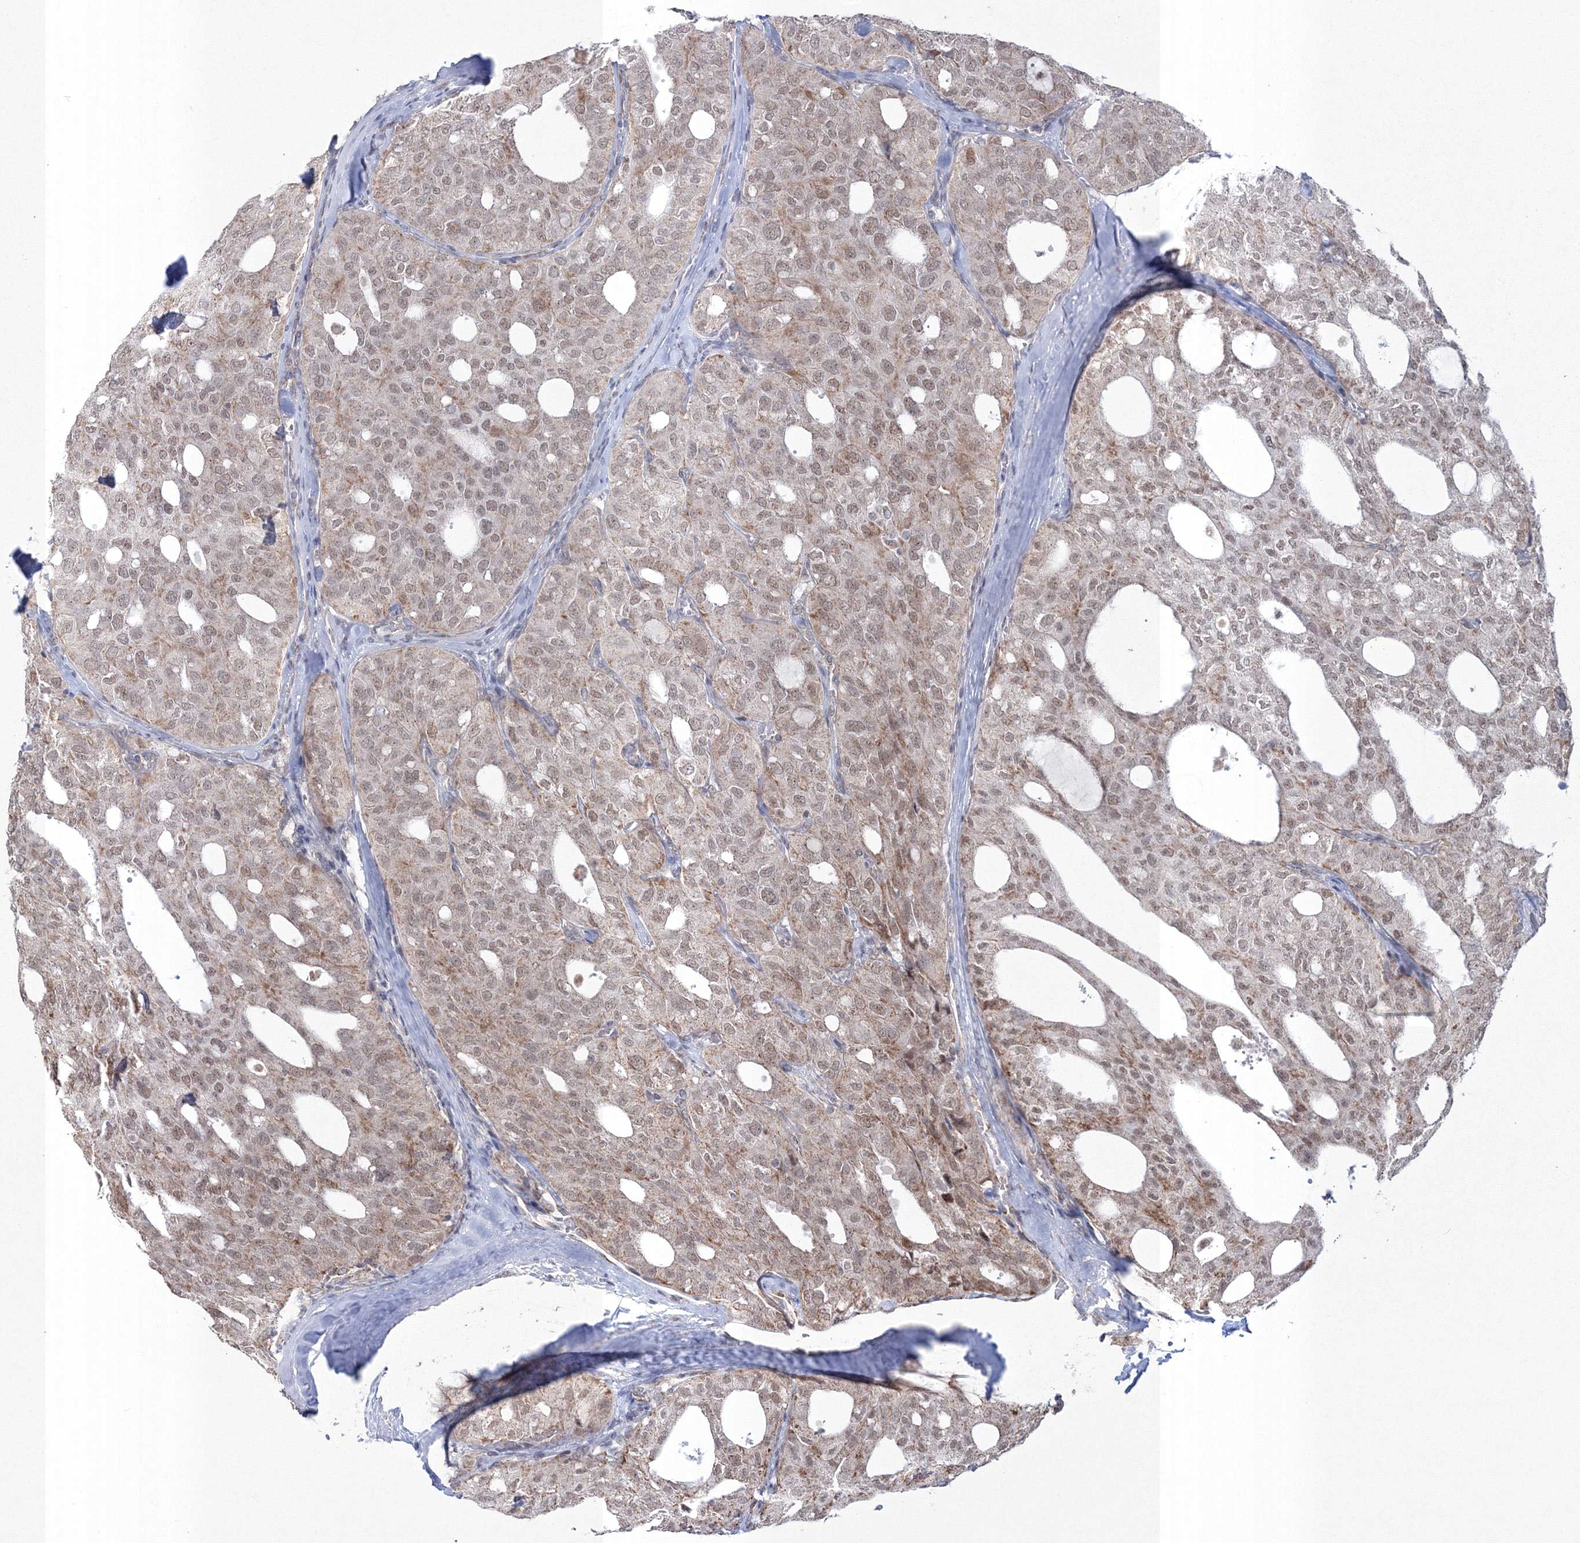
{"staining": {"intensity": "moderate", "quantity": ">75%", "location": "cytoplasmic/membranous,nuclear"}, "tissue": "thyroid cancer", "cell_type": "Tumor cells", "image_type": "cancer", "snomed": [{"axis": "morphology", "description": "Follicular adenoma carcinoma, NOS"}, {"axis": "topography", "description": "Thyroid gland"}], "caption": "Thyroid cancer (follicular adenoma carcinoma) tissue demonstrates moderate cytoplasmic/membranous and nuclear positivity in approximately >75% of tumor cells", "gene": "GRSF1", "patient": {"sex": "male", "age": 75}}